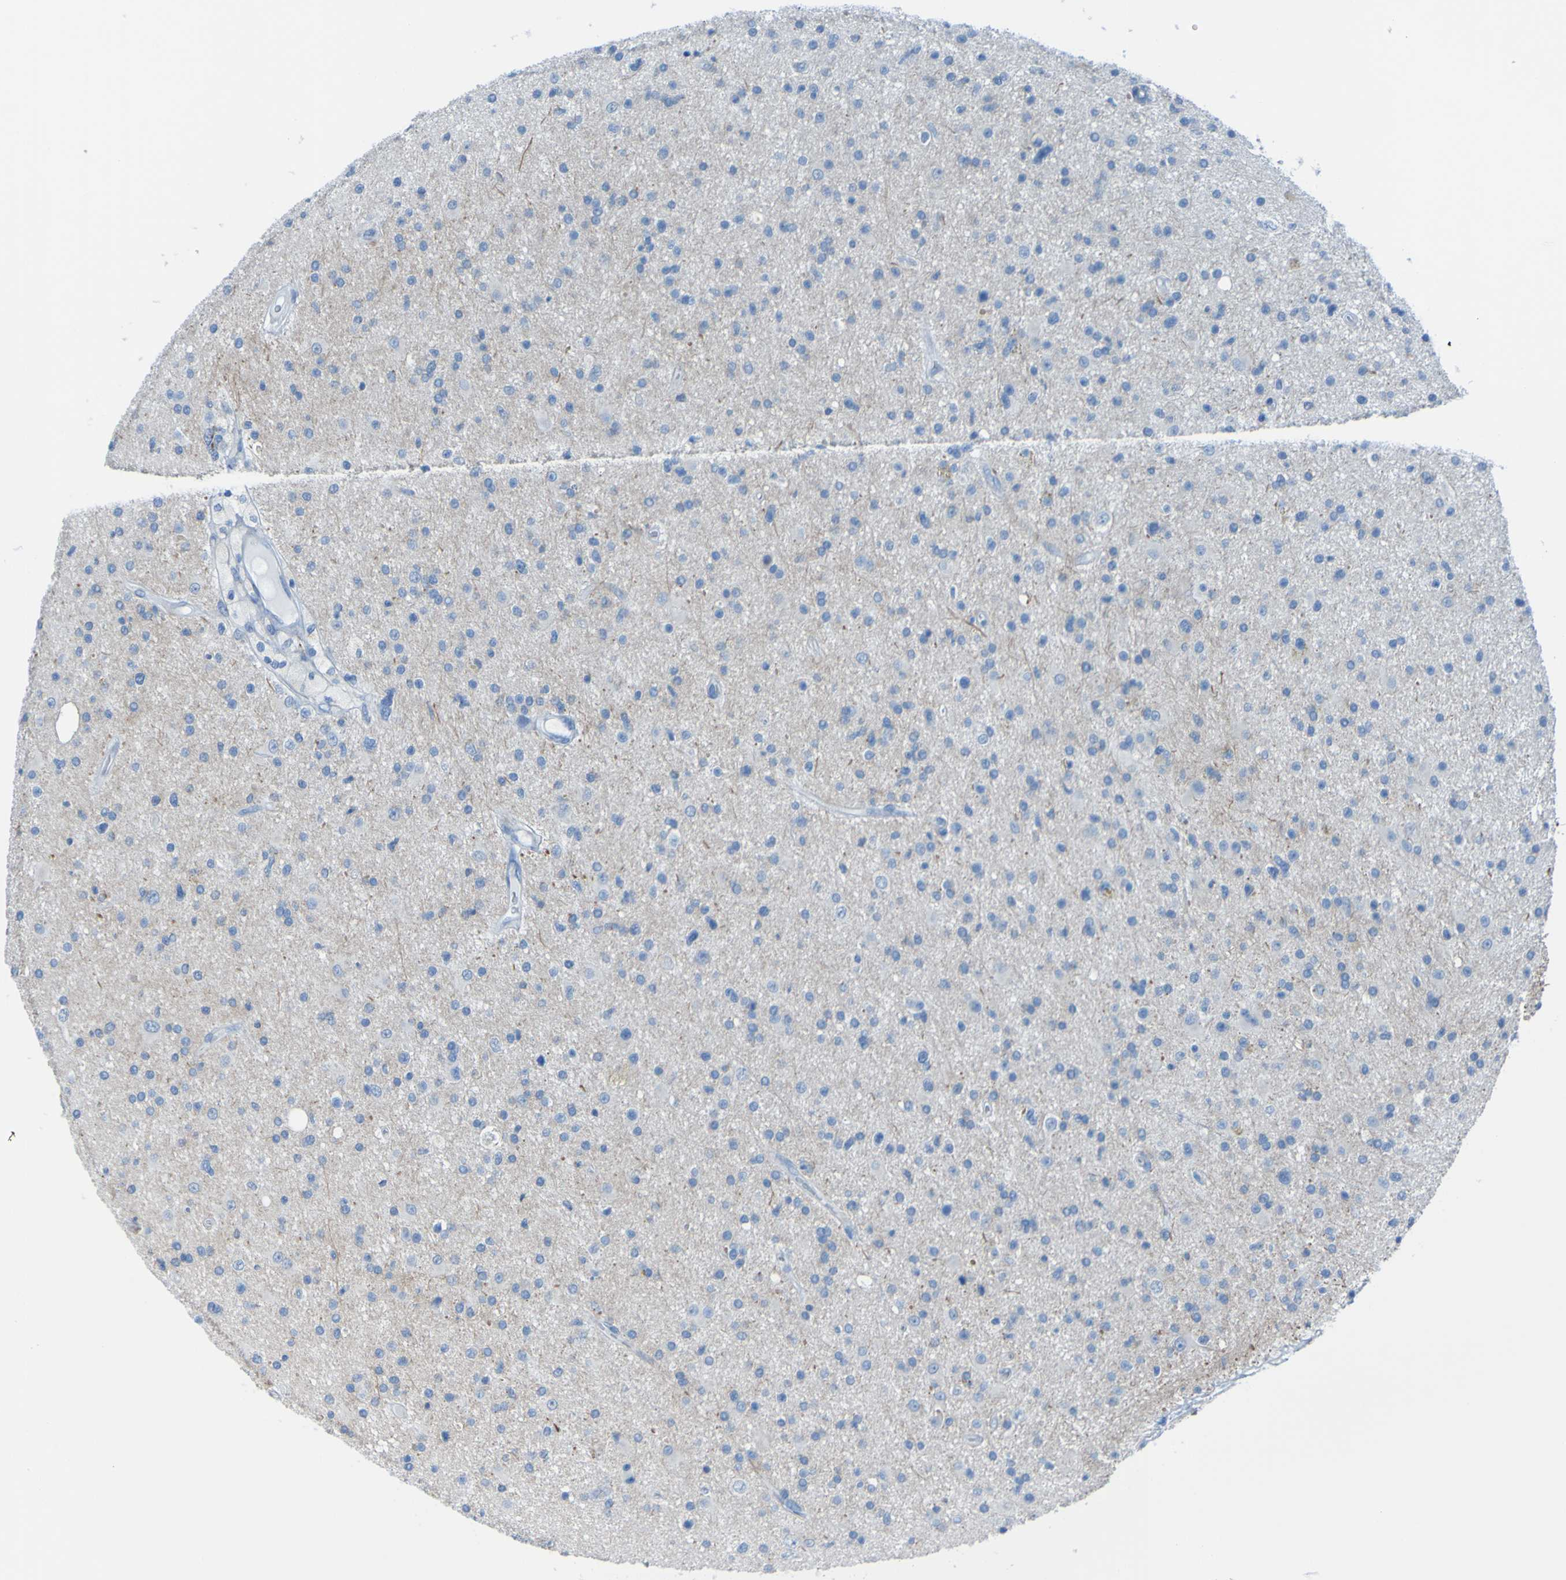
{"staining": {"intensity": "negative", "quantity": "none", "location": "none"}, "tissue": "glioma", "cell_type": "Tumor cells", "image_type": "cancer", "snomed": [{"axis": "morphology", "description": "Glioma, malignant, High grade"}, {"axis": "topography", "description": "Brain"}], "caption": "This is an immunohistochemistry image of malignant glioma (high-grade). There is no positivity in tumor cells.", "gene": "ACMSD", "patient": {"sex": "male", "age": 33}}